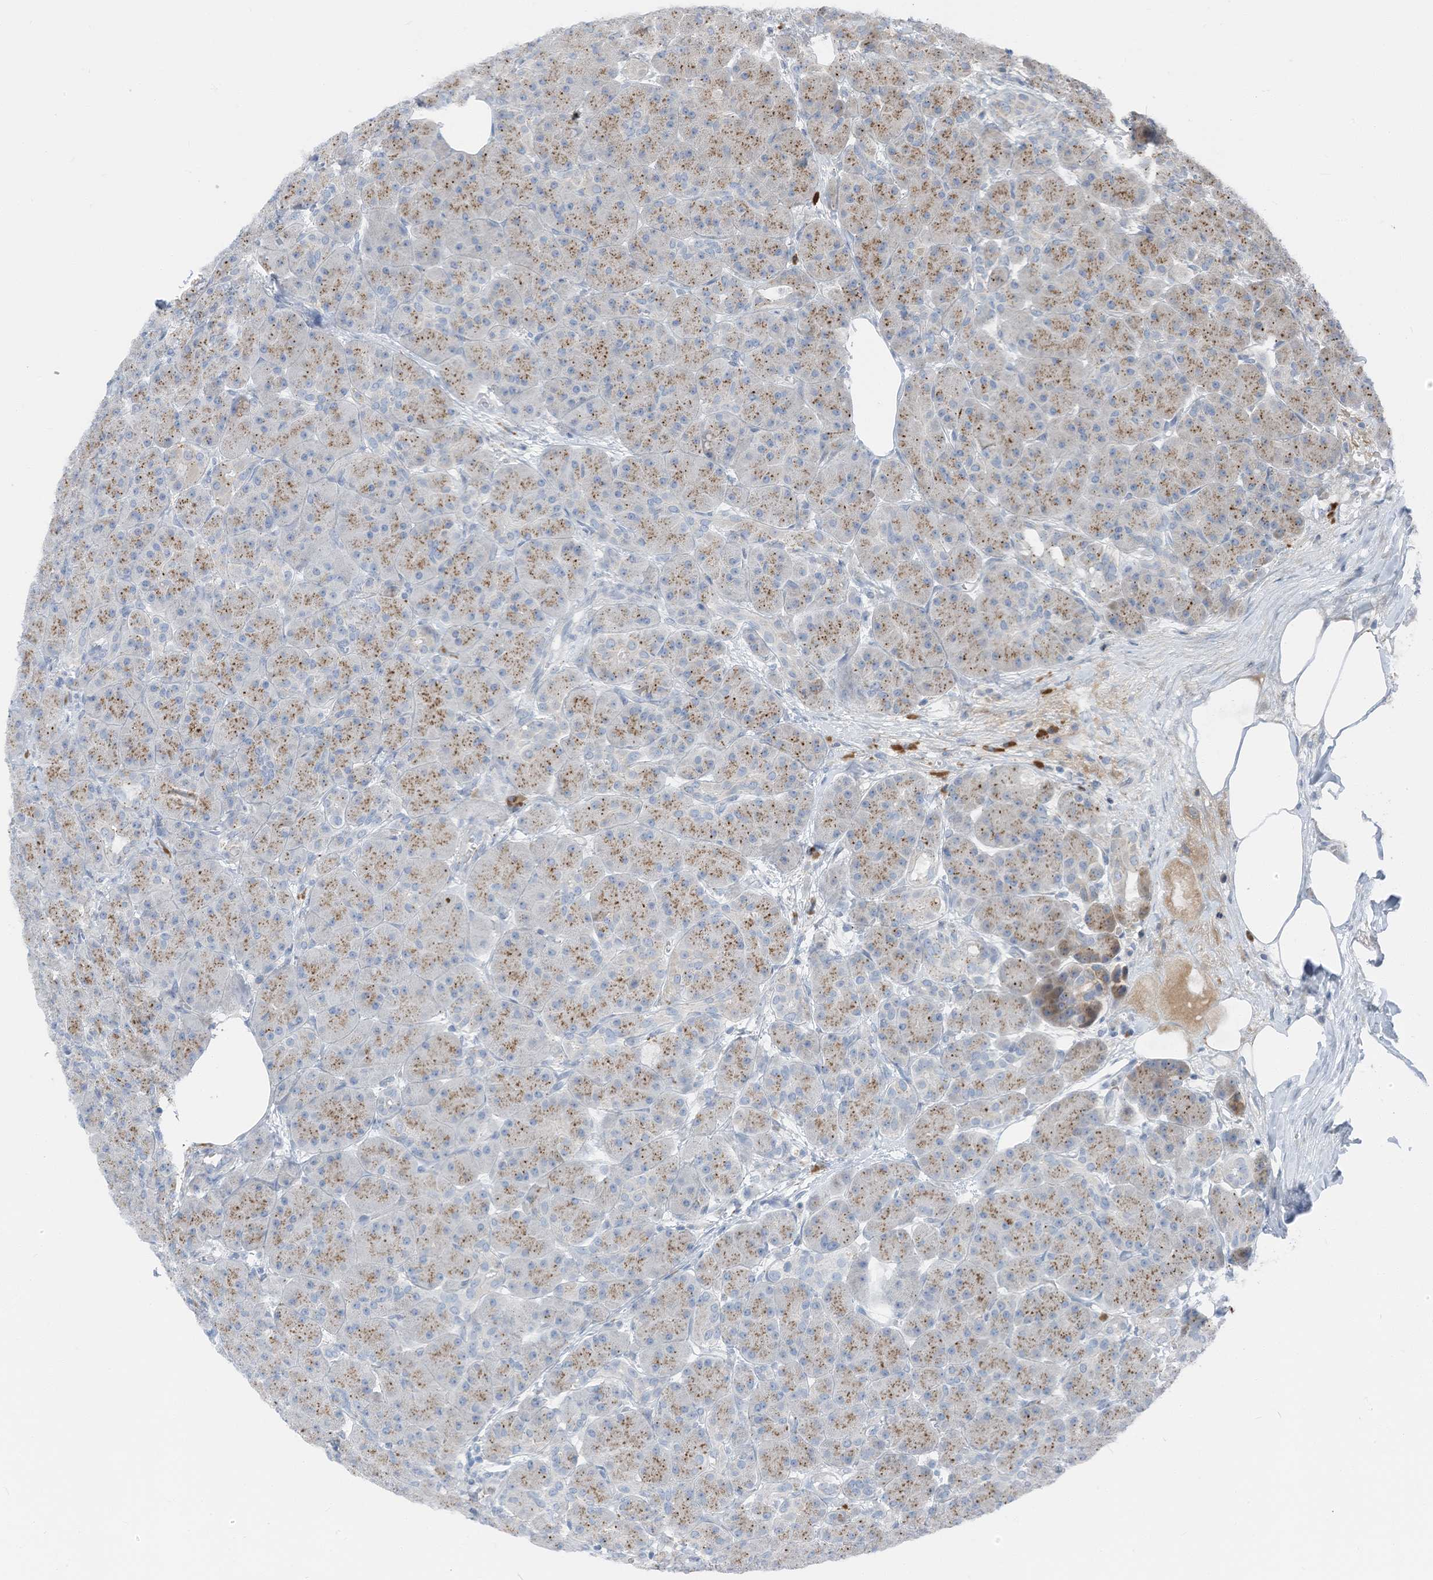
{"staining": {"intensity": "moderate", "quantity": "<25%", "location": "cytoplasmic/membranous"}, "tissue": "pancreas", "cell_type": "Exocrine glandular cells", "image_type": "normal", "snomed": [{"axis": "morphology", "description": "Normal tissue, NOS"}, {"axis": "topography", "description": "Pancreas"}], "caption": "Protein staining of benign pancreas displays moderate cytoplasmic/membranous expression in about <25% of exocrine glandular cells. The staining was performed using DAB (3,3'-diaminobenzidine) to visualize the protein expression in brown, while the nuclei were stained in blue with hematoxylin (Magnification: 20x).", "gene": "CHMP2B", "patient": {"sex": "male", "age": 63}}